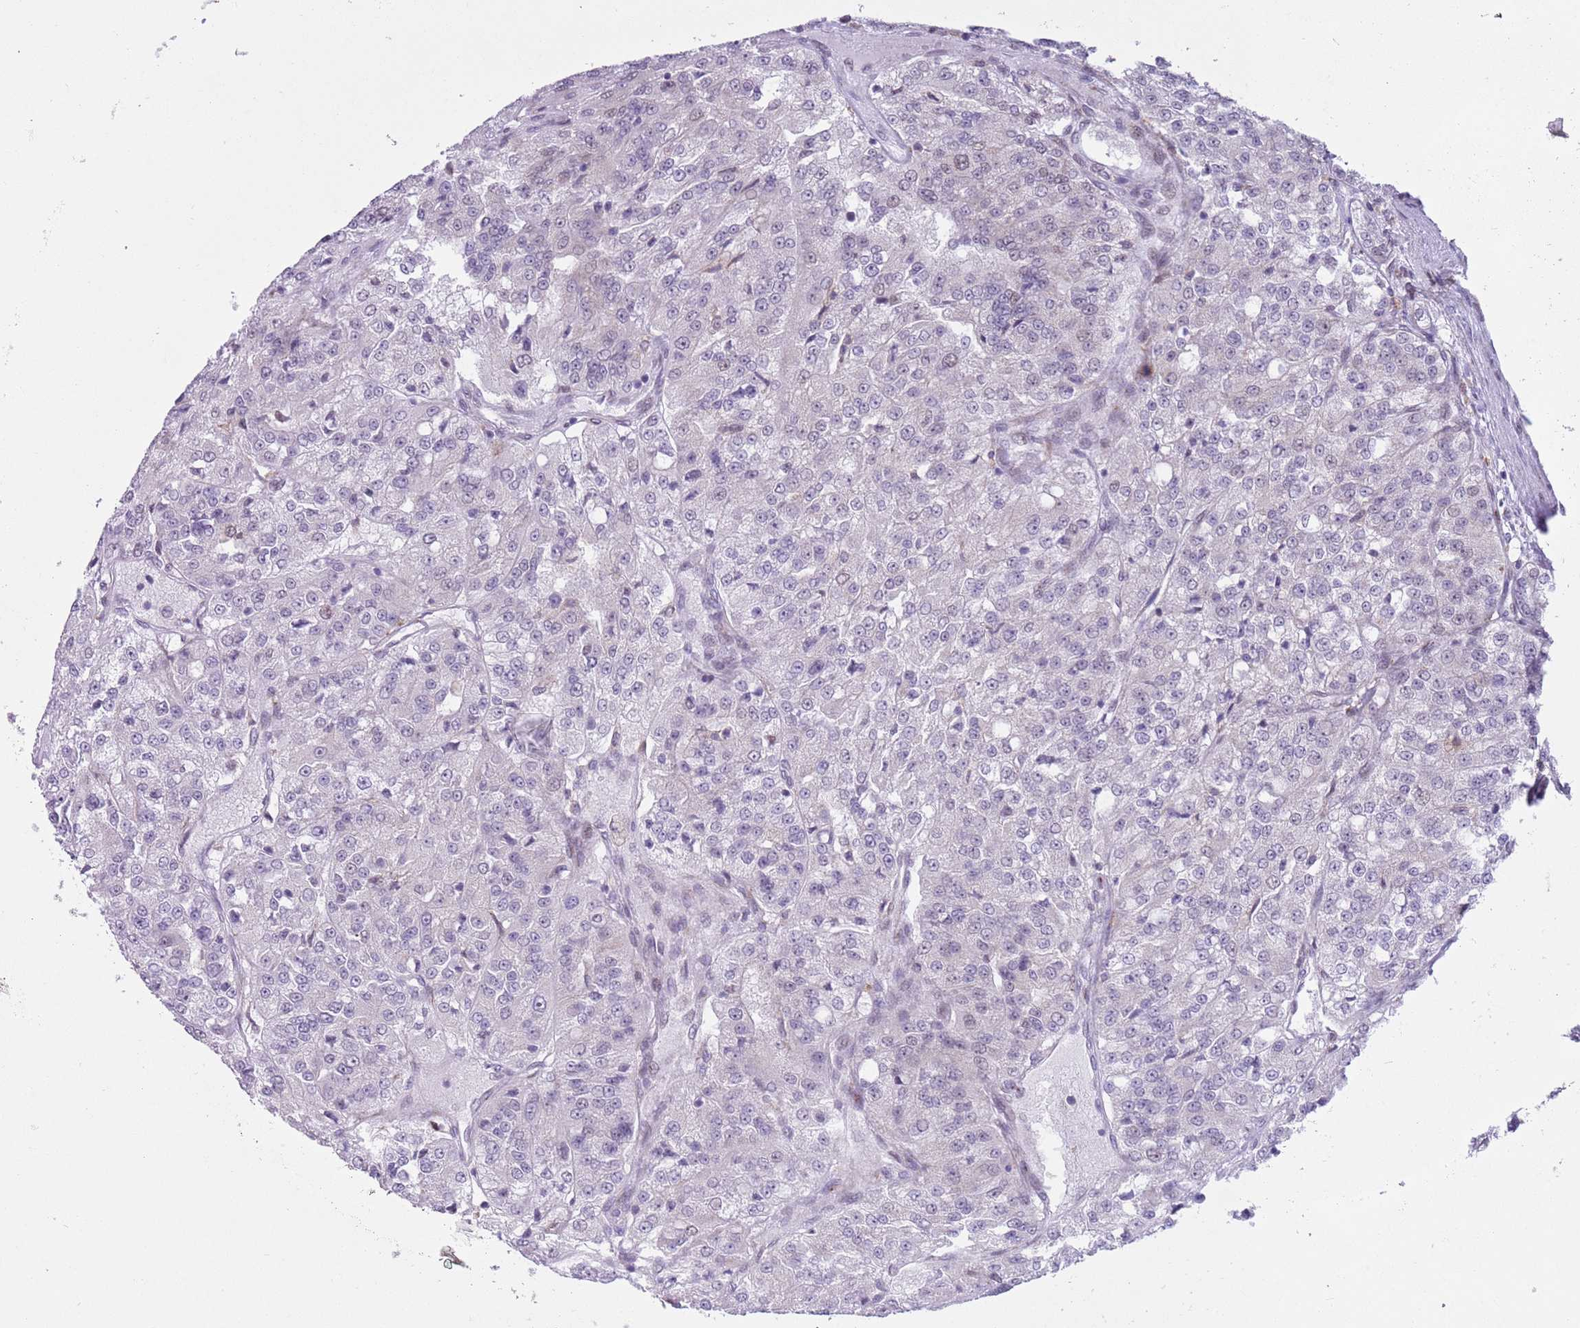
{"staining": {"intensity": "negative", "quantity": "none", "location": "none"}, "tissue": "renal cancer", "cell_type": "Tumor cells", "image_type": "cancer", "snomed": [{"axis": "morphology", "description": "Adenocarcinoma, NOS"}, {"axis": "topography", "description": "Kidney"}], "caption": "Immunohistochemical staining of human renal cancer demonstrates no significant staining in tumor cells.", "gene": "ZNF576", "patient": {"sex": "female", "age": 63}}